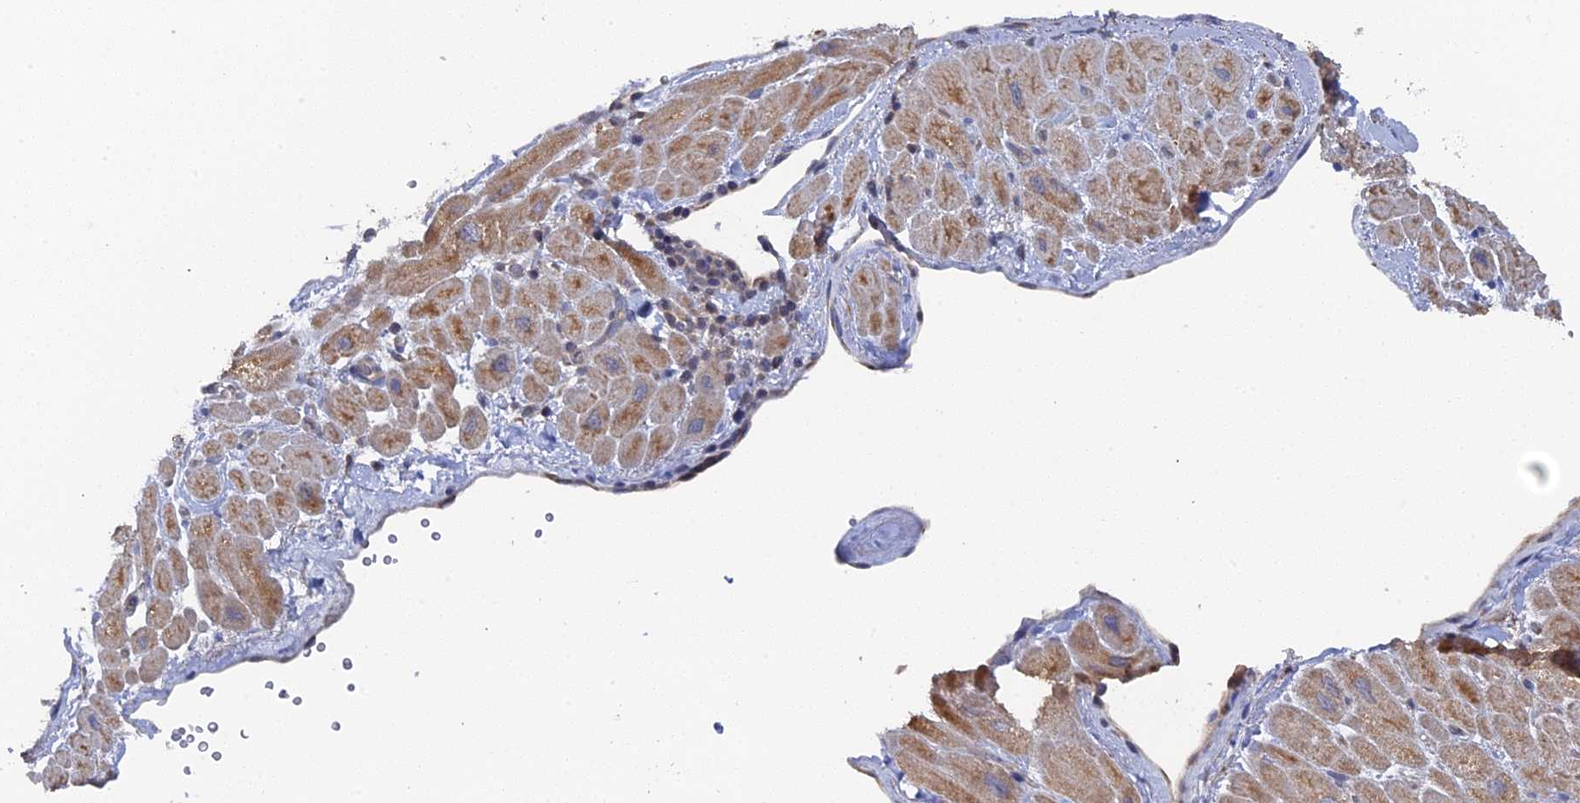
{"staining": {"intensity": "moderate", "quantity": "<25%", "location": "cytoplasmic/membranous"}, "tissue": "heart muscle", "cell_type": "Cardiomyocytes", "image_type": "normal", "snomed": [{"axis": "morphology", "description": "Normal tissue, NOS"}, {"axis": "topography", "description": "Heart"}], "caption": "Cardiomyocytes reveal low levels of moderate cytoplasmic/membranous positivity in approximately <25% of cells in benign human heart muscle.", "gene": "MIGA2", "patient": {"sex": "male", "age": 65}}